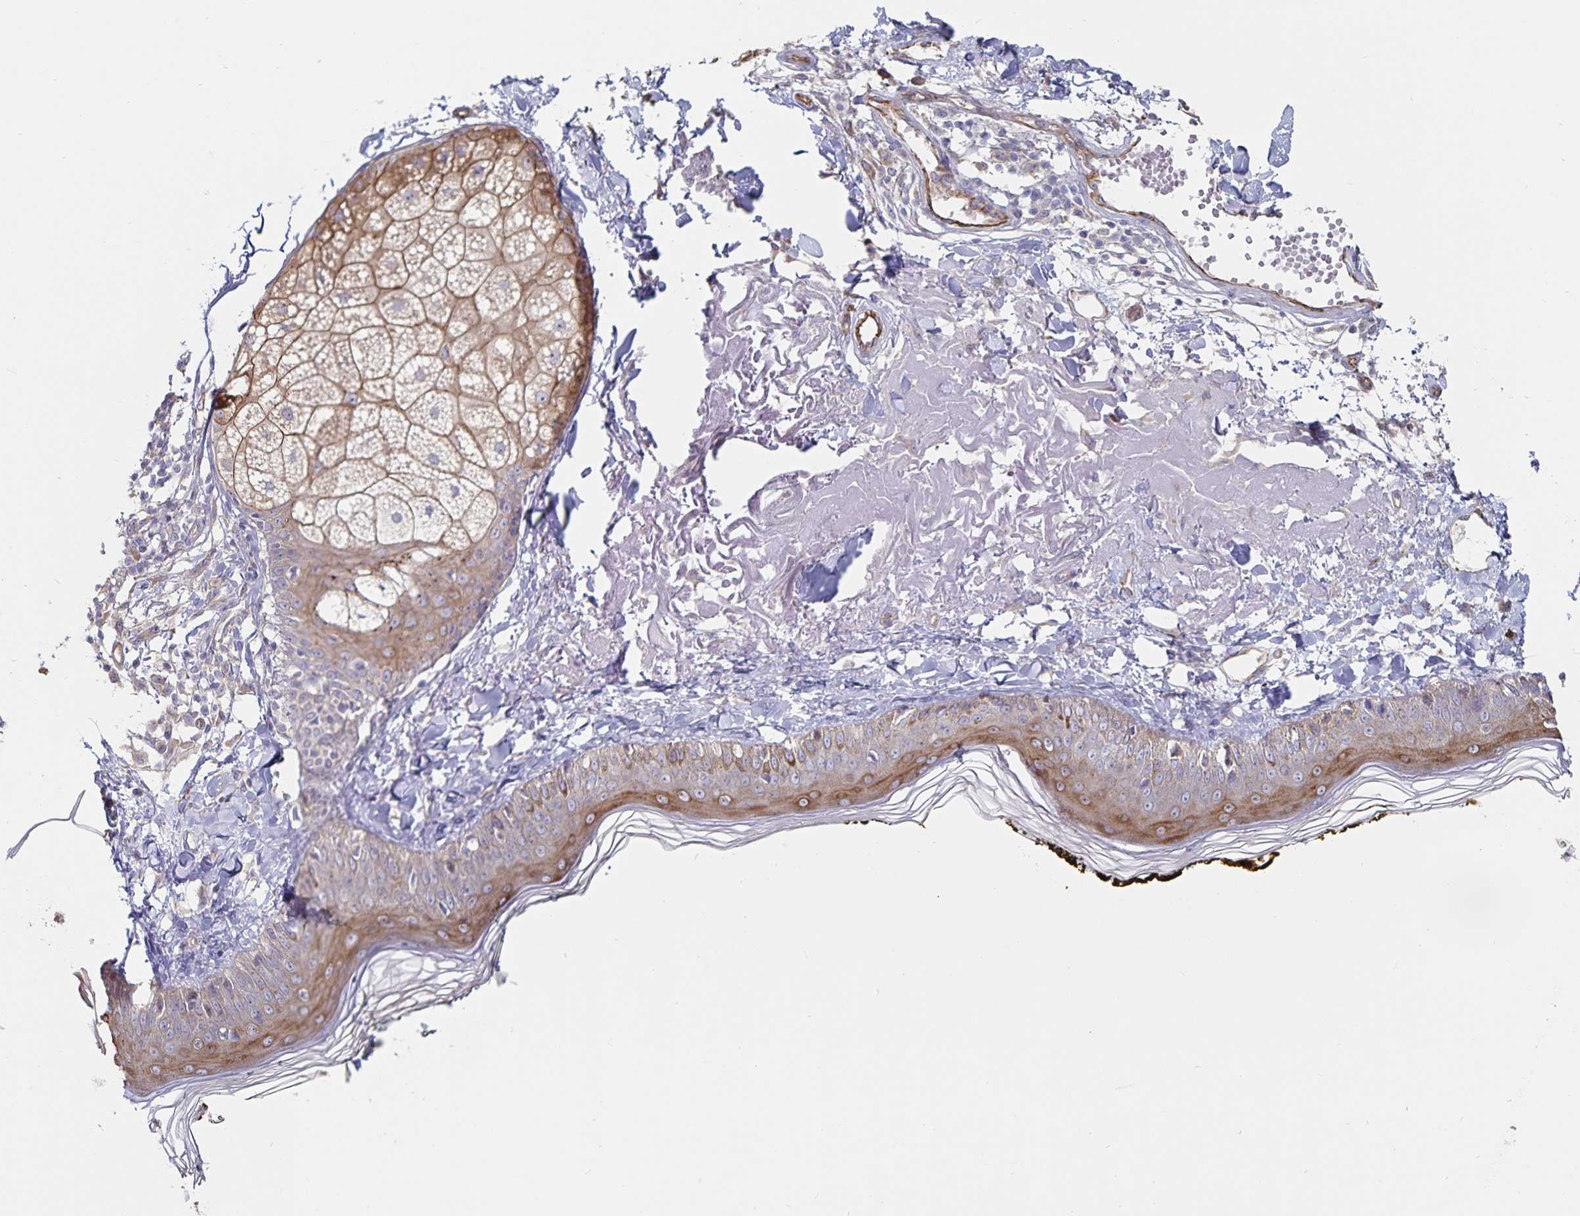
{"staining": {"intensity": "negative", "quantity": "none", "location": "none"}, "tissue": "skin", "cell_type": "Fibroblasts", "image_type": "normal", "snomed": [{"axis": "morphology", "description": "Normal tissue, NOS"}, {"axis": "topography", "description": "Skin"}], "caption": "Benign skin was stained to show a protein in brown. There is no significant staining in fibroblasts.", "gene": "SSTR1", "patient": {"sex": "male", "age": 76}}